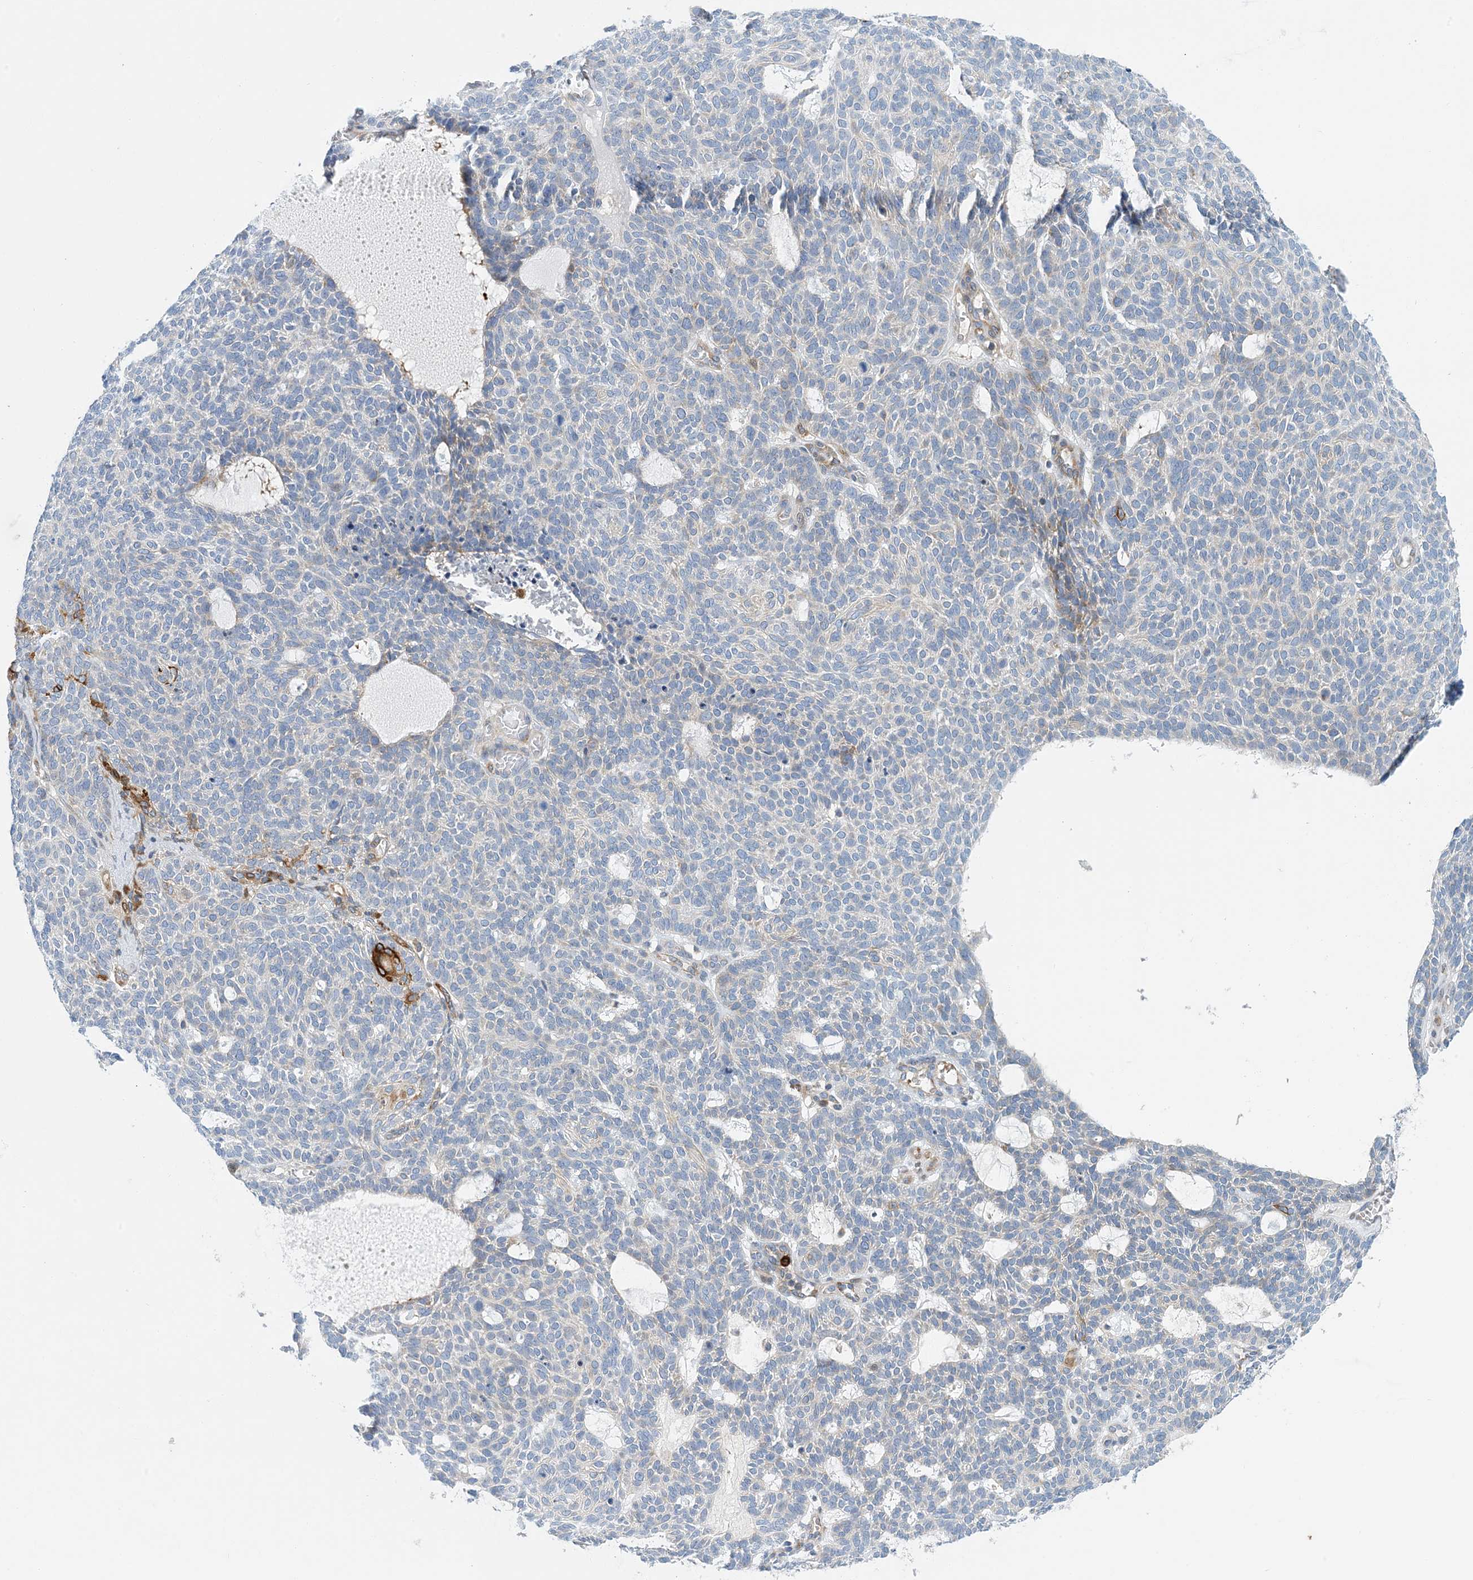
{"staining": {"intensity": "negative", "quantity": "none", "location": "none"}, "tissue": "skin cancer", "cell_type": "Tumor cells", "image_type": "cancer", "snomed": [{"axis": "morphology", "description": "Squamous cell carcinoma, NOS"}, {"axis": "topography", "description": "Skin"}], "caption": "Micrograph shows no significant protein positivity in tumor cells of squamous cell carcinoma (skin).", "gene": "PCDHA2", "patient": {"sex": "female", "age": 90}}